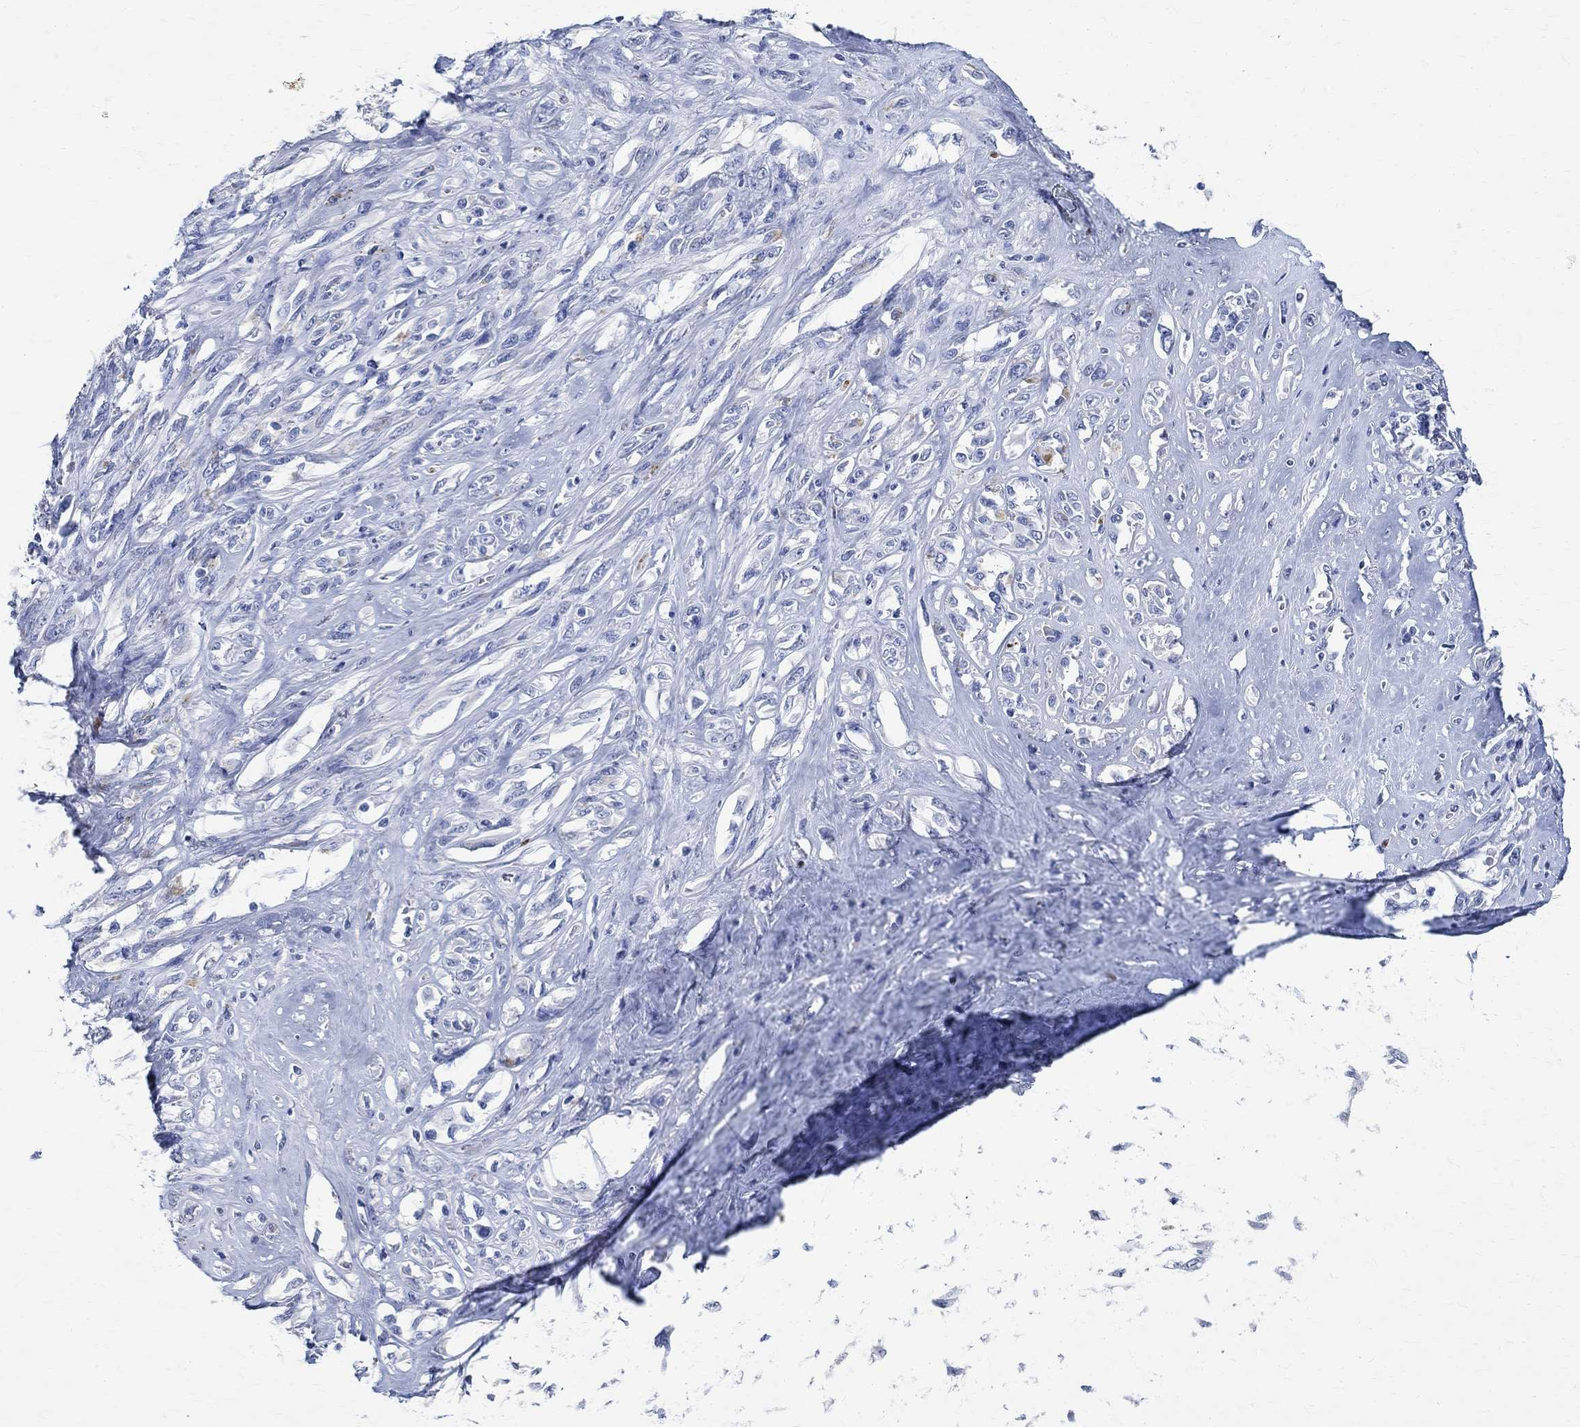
{"staining": {"intensity": "negative", "quantity": "none", "location": "none"}, "tissue": "melanoma", "cell_type": "Tumor cells", "image_type": "cancer", "snomed": [{"axis": "morphology", "description": "Malignant melanoma, NOS"}, {"axis": "topography", "description": "Skin"}], "caption": "IHC photomicrograph of neoplastic tissue: malignant melanoma stained with DAB demonstrates no significant protein positivity in tumor cells.", "gene": "TMEM221", "patient": {"sex": "female", "age": 91}}